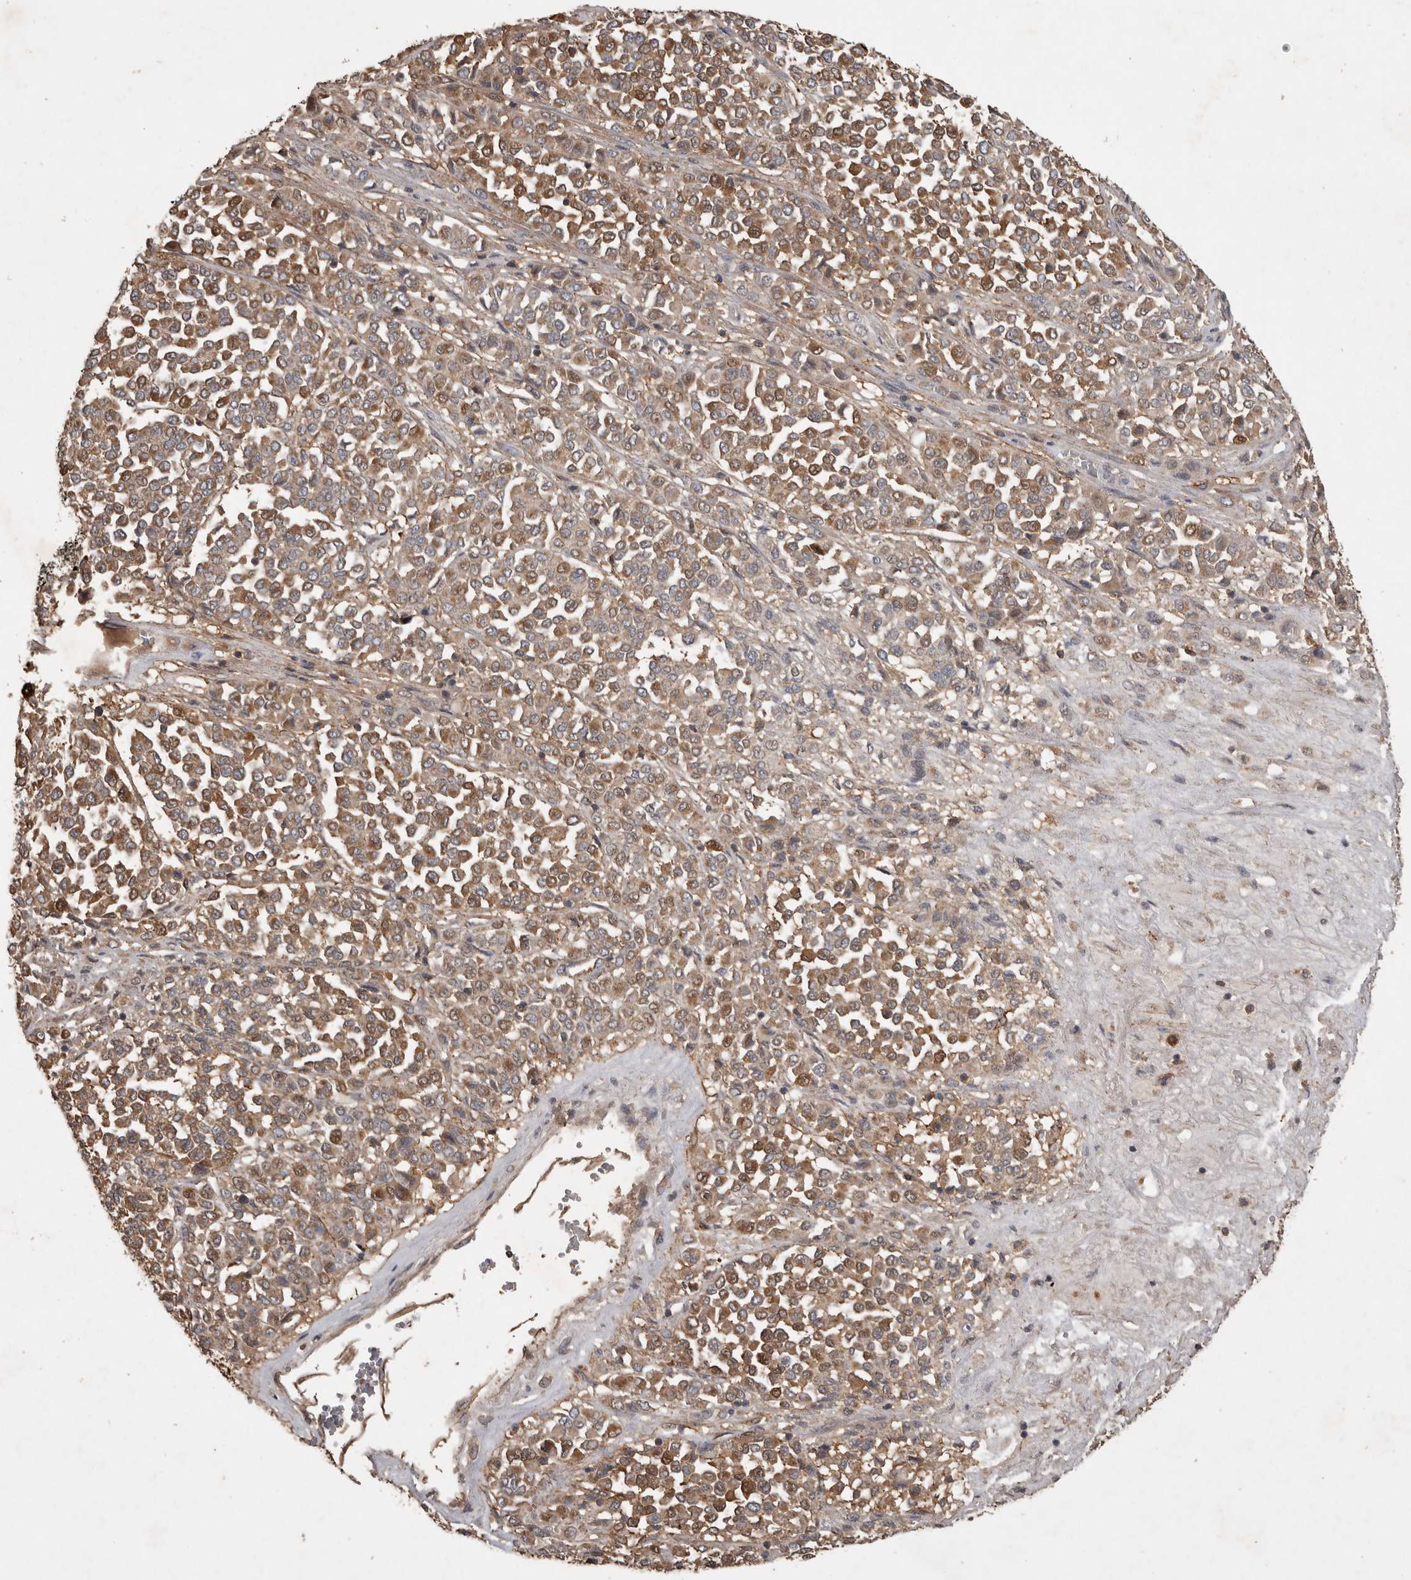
{"staining": {"intensity": "moderate", "quantity": ">75%", "location": "cytoplasmic/membranous"}, "tissue": "melanoma", "cell_type": "Tumor cells", "image_type": "cancer", "snomed": [{"axis": "morphology", "description": "Malignant melanoma, Metastatic site"}, {"axis": "topography", "description": "Pancreas"}], "caption": "Melanoma tissue shows moderate cytoplasmic/membranous positivity in approximately >75% of tumor cells, visualized by immunohistochemistry.", "gene": "TRMT61B", "patient": {"sex": "female", "age": 30}}